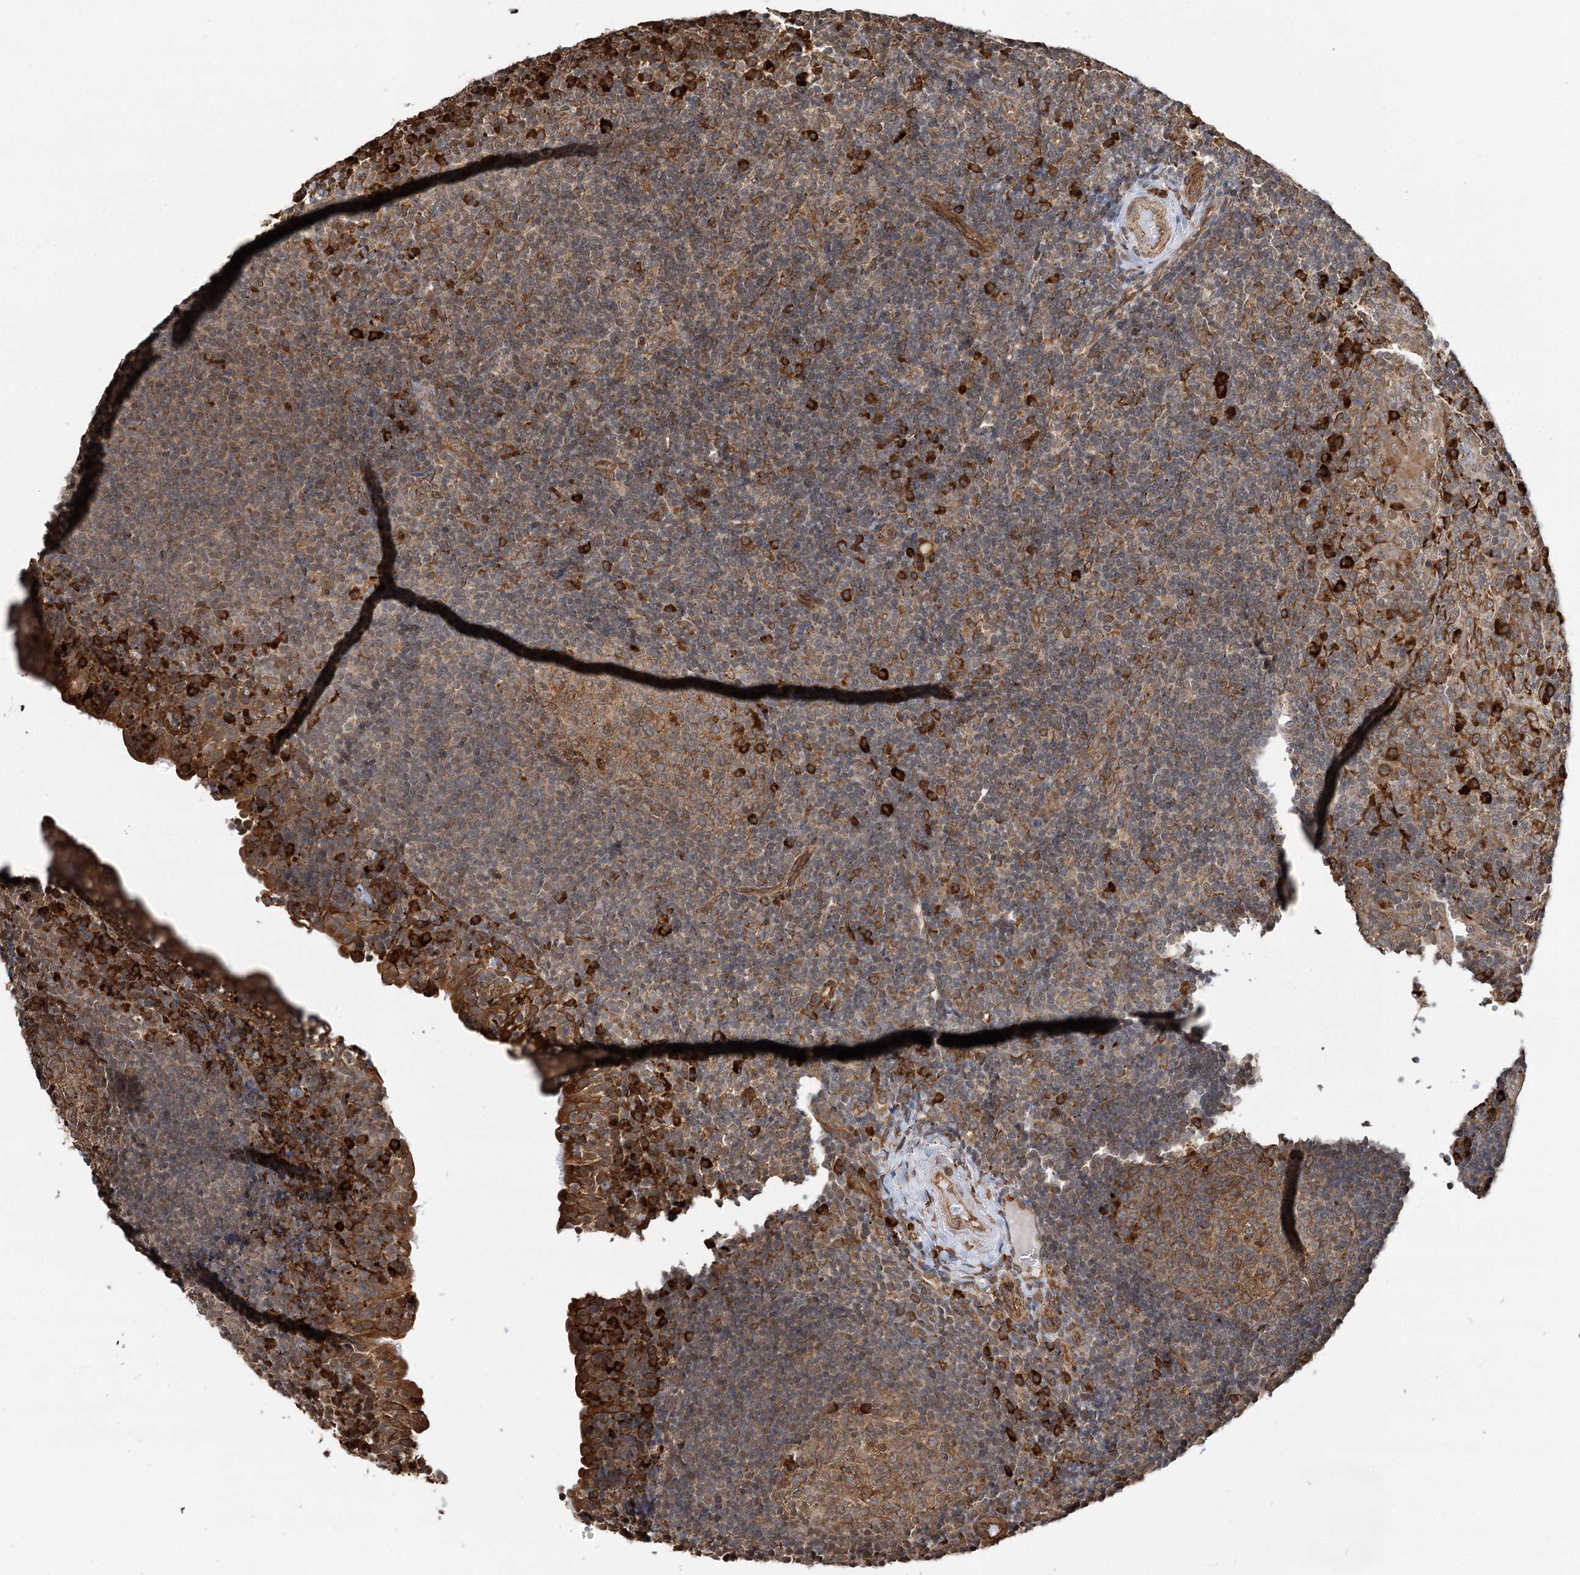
{"staining": {"intensity": "moderate", "quantity": ">75%", "location": "cytoplasmic/membranous"}, "tissue": "tonsil", "cell_type": "Germinal center cells", "image_type": "normal", "snomed": [{"axis": "morphology", "description": "Normal tissue, NOS"}, {"axis": "topography", "description": "Tonsil"}], "caption": "Immunohistochemical staining of benign human tonsil displays medium levels of moderate cytoplasmic/membranous staining in approximately >75% of germinal center cells.", "gene": "DNAJB14", "patient": {"sex": "female", "age": 40}}